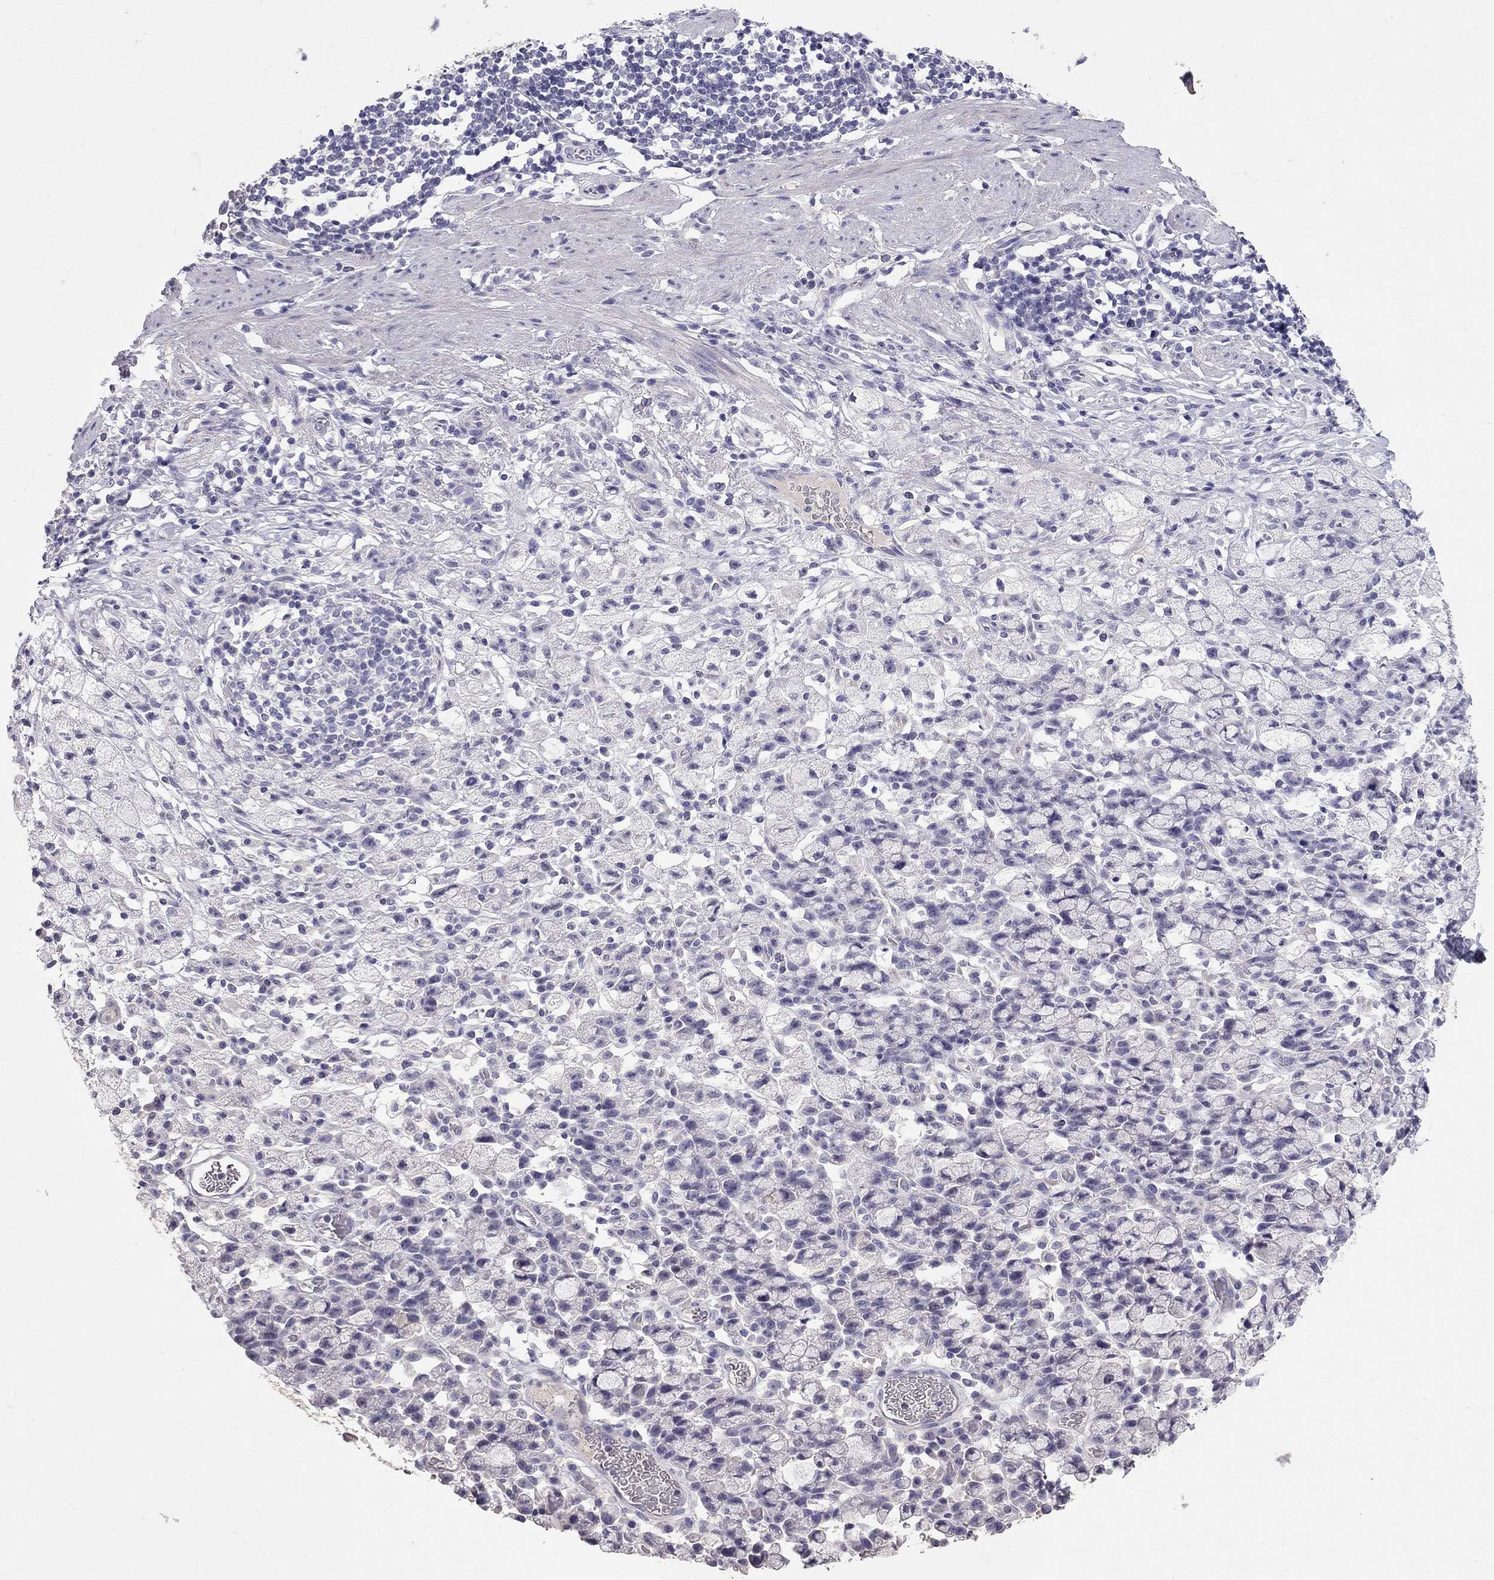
{"staining": {"intensity": "negative", "quantity": "none", "location": "none"}, "tissue": "stomach cancer", "cell_type": "Tumor cells", "image_type": "cancer", "snomed": [{"axis": "morphology", "description": "Adenocarcinoma, NOS"}, {"axis": "topography", "description": "Stomach"}], "caption": "Tumor cells show no significant protein expression in stomach cancer.", "gene": "CFAP91", "patient": {"sex": "male", "age": 58}}